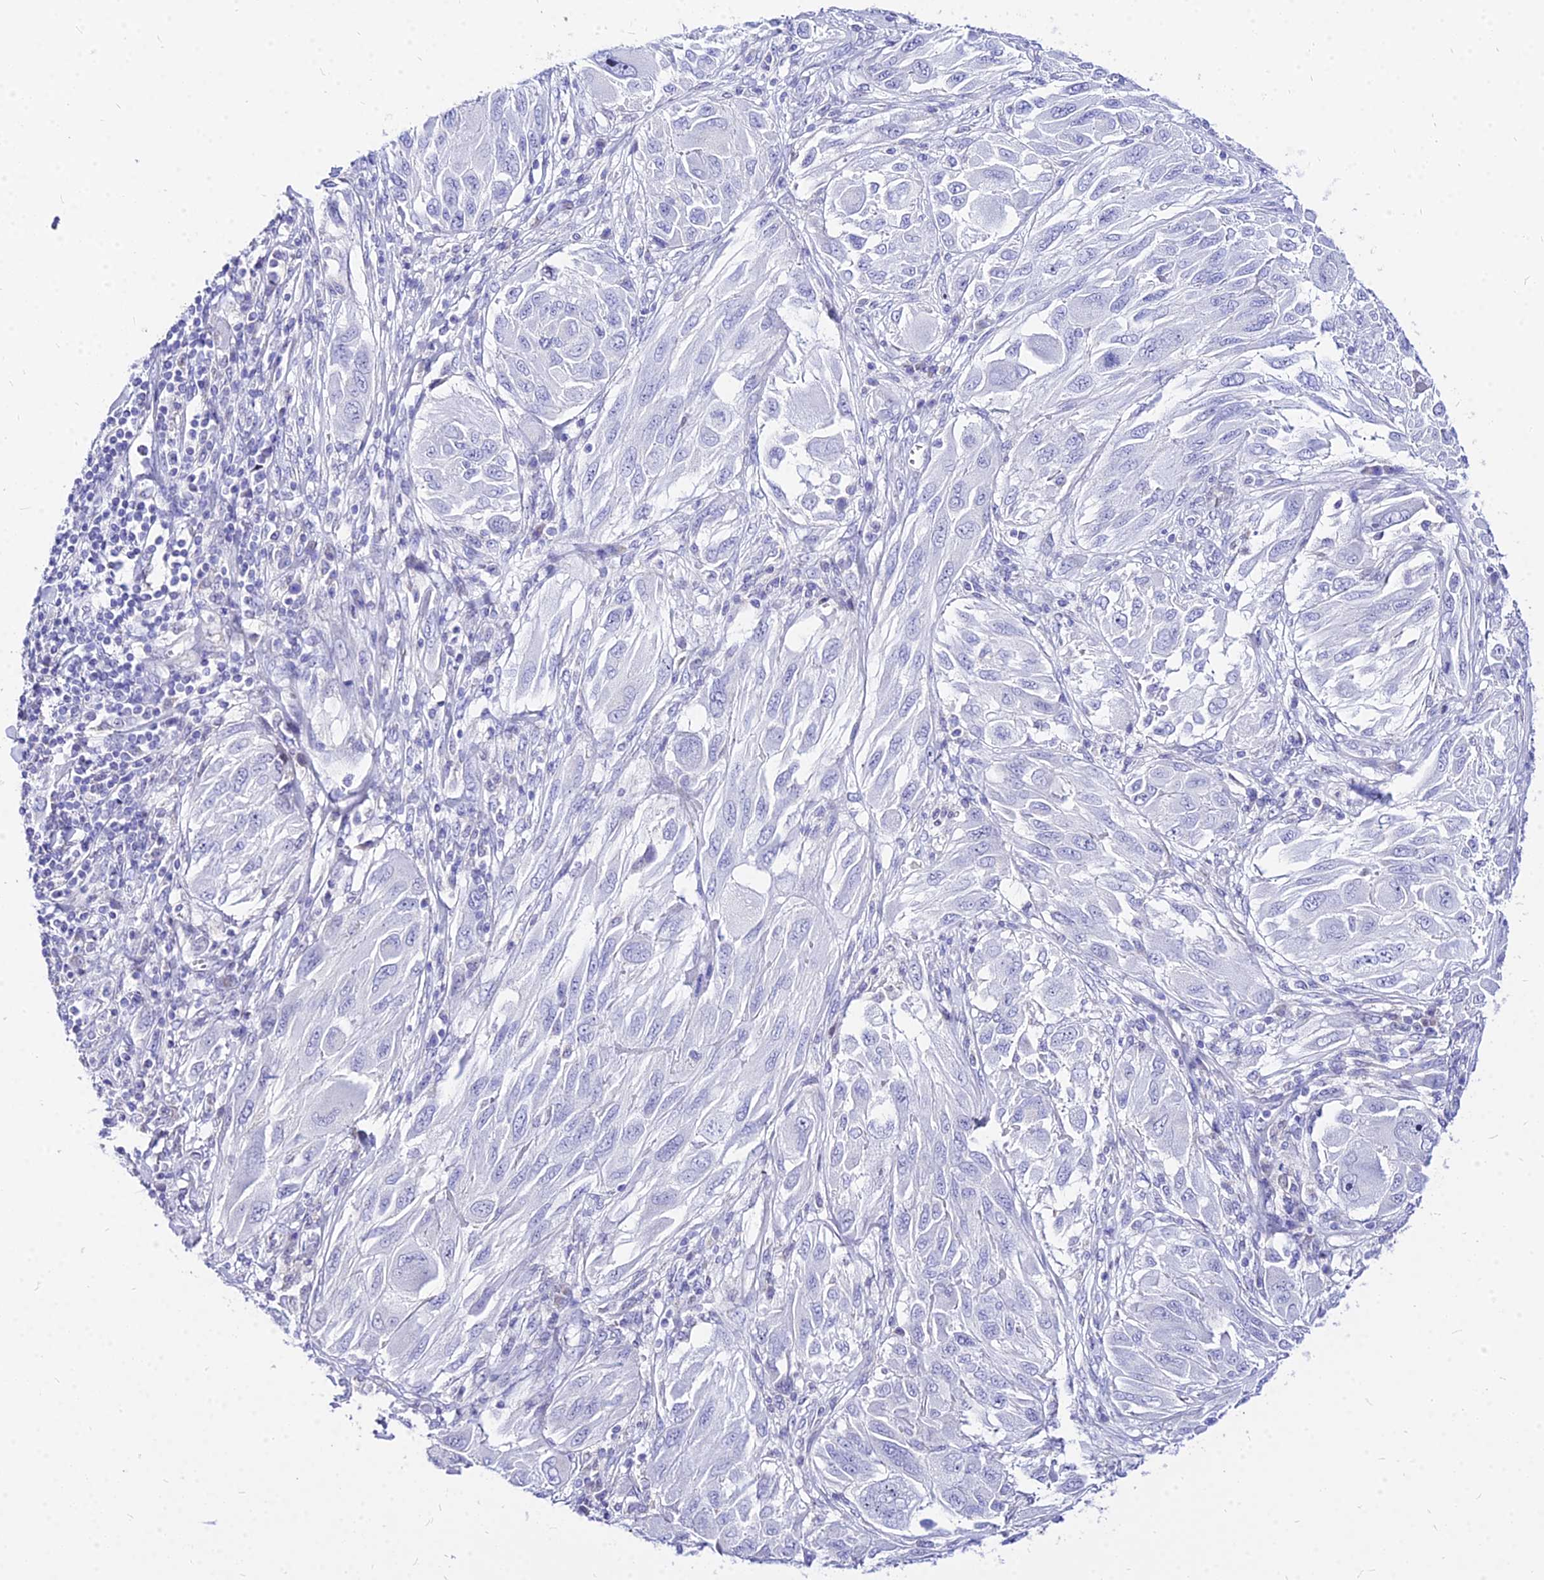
{"staining": {"intensity": "negative", "quantity": "none", "location": "none"}, "tissue": "melanoma", "cell_type": "Tumor cells", "image_type": "cancer", "snomed": [{"axis": "morphology", "description": "Malignant melanoma, NOS"}, {"axis": "topography", "description": "Skin"}], "caption": "The photomicrograph exhibits no significant positivity in tumor cells of melanoma. (DAB immunohistochemistry (IHC) with hematoxylin counter stain).", "gene": "CARD18", "patient": {"sex": "female", "age": 91}}